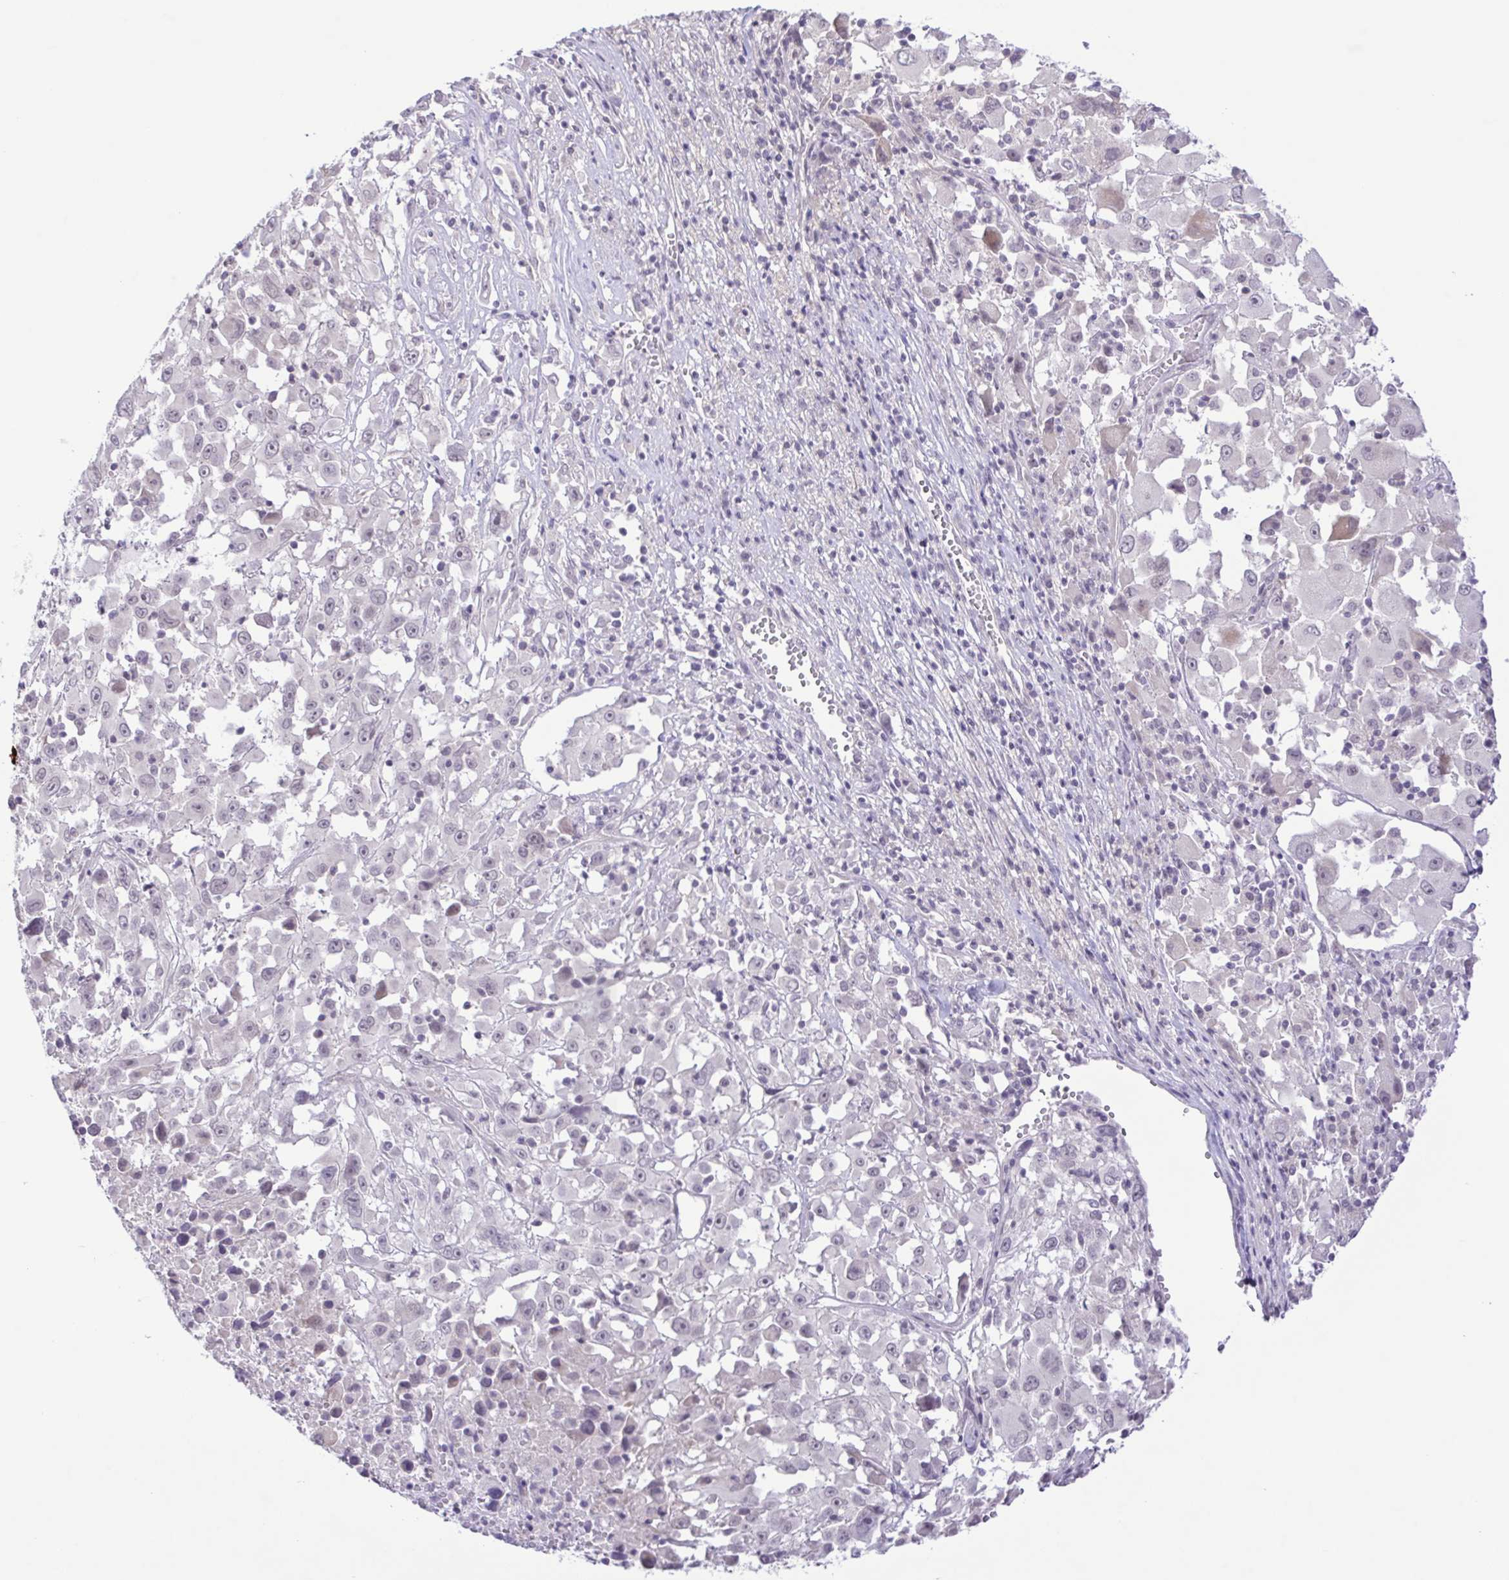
{"staining": {"intensity": "negative", "quantity": "none", "location": "none"}, "tissue": "melanoma", "cell_type": "Tumor cells", "image_type": "cancer", "snomed": [{"axis": "morphology", "description": "Malignant melanoma, Metastatic site"}, {"axis": "topography", "description": "Soft tissue"}], "caption": "A high-resolution image shows immunohistochemistry (IHC) staining of malignant melanoma (metastatic site), which reveals no significant expression in tumor cells. (Stains: DAB (3,3'-diaminobenzidine) immunohistochemistry with hematoxylin counter stain, Microscopy: brightfield microscopy at high magnification).", "gene": "IL1RN", "patient": {"sex": "male", "age": 50}}